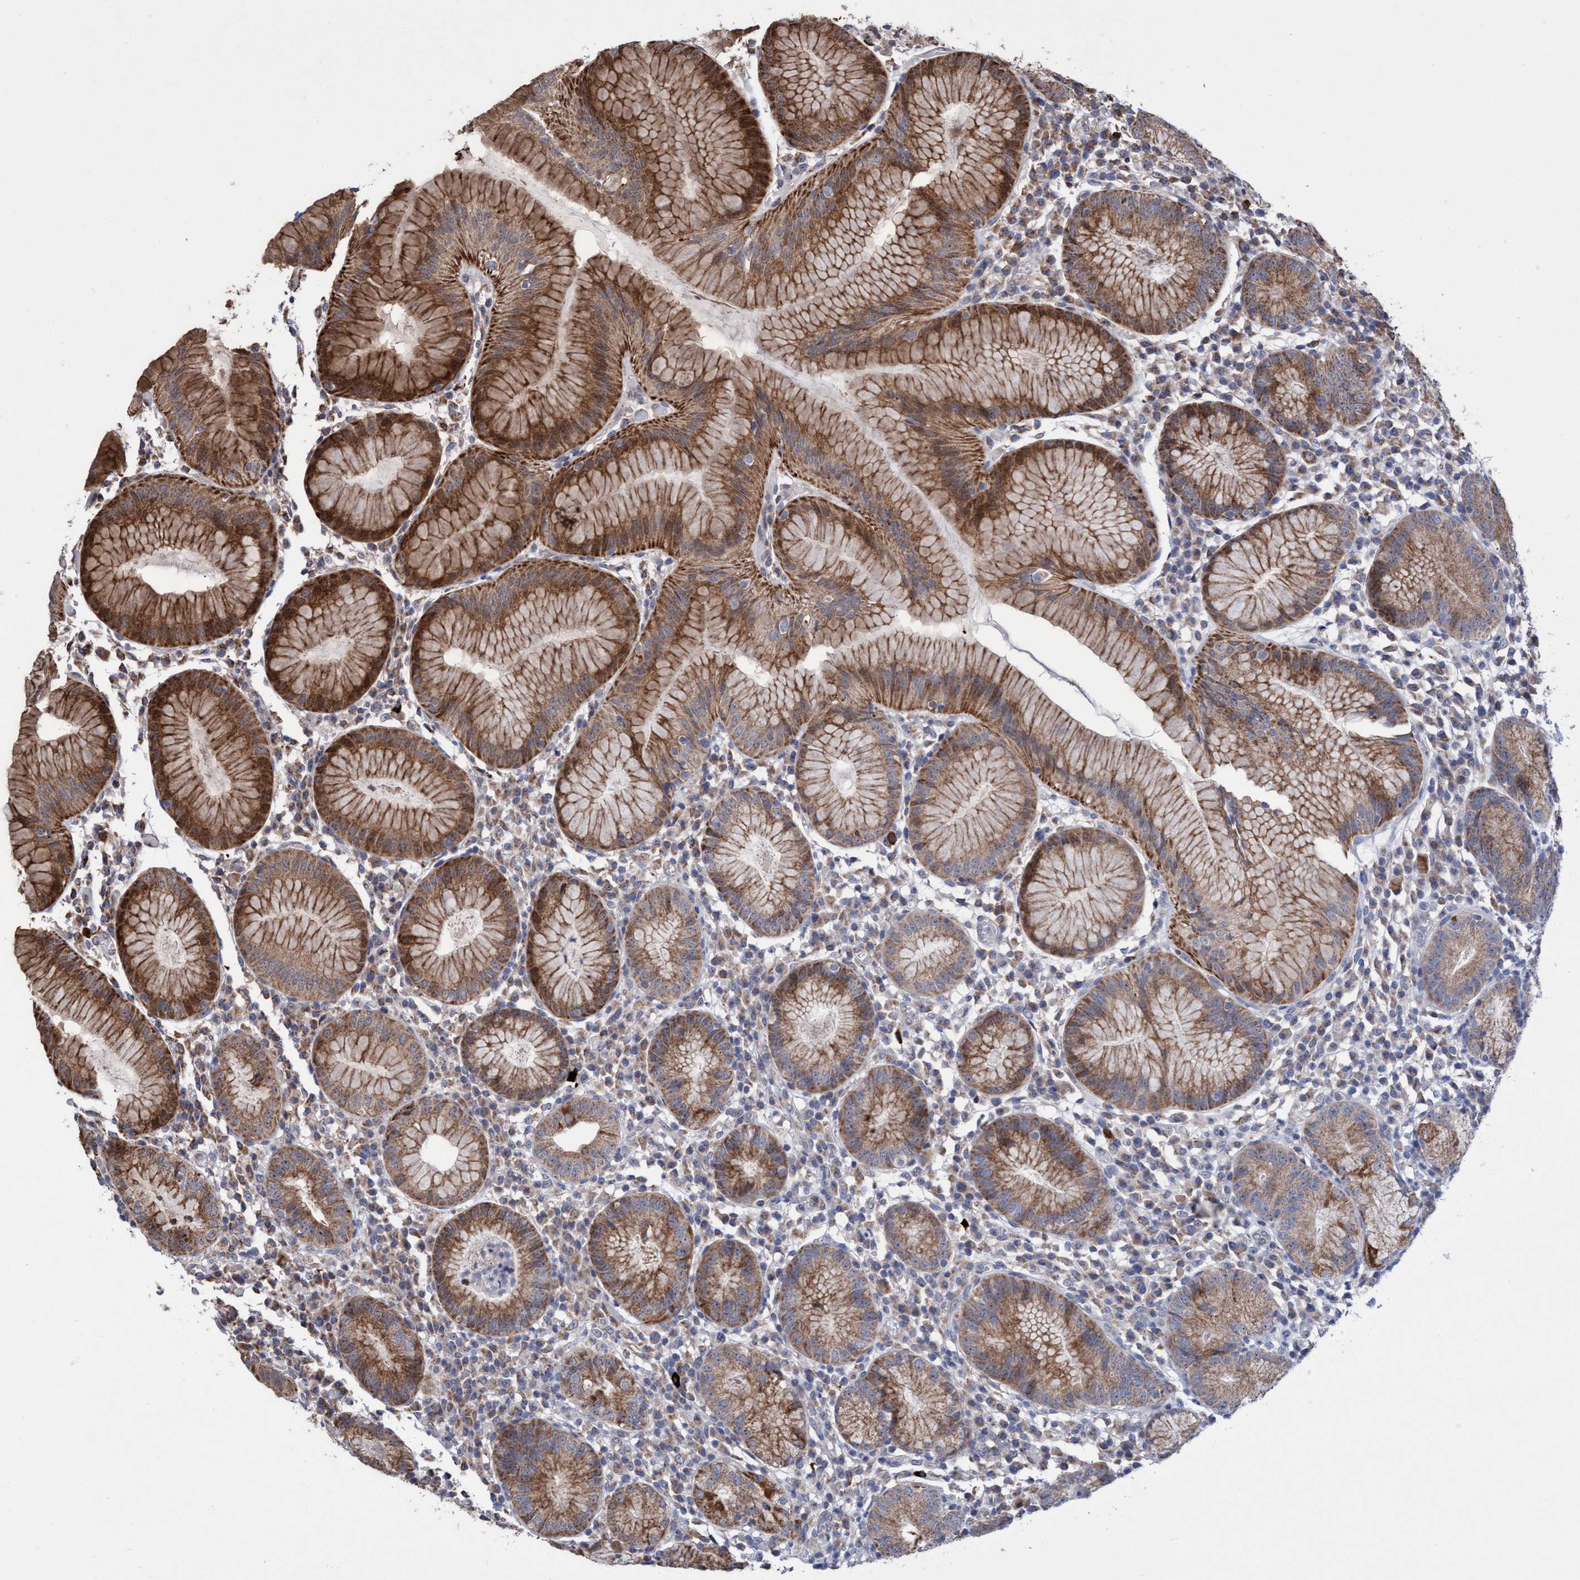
{"staining": {"intensity": "strong", "quantity": "25%-75%", "location": "cytoplasmic/membranous,nuclear"}, "tissue": "stomach", "cell_type": "Glandular cells", "image_type": "normal", "snomed": [{"axis": "morphology", "description": "Normal tissue, NOS"}, {"axis": "topography", "description": "Stomach"}, {"axis": "topography", "description": "Stomach, lower"}], "caption": "Protein expression by immunohistochemistry displays strong cytoplasmic/membranous,nuclear staining in about 25%-75% of glandular cells in benign stomach.", "gene": "P2RY14", "patient": {"sex": "female", "age": 75}}